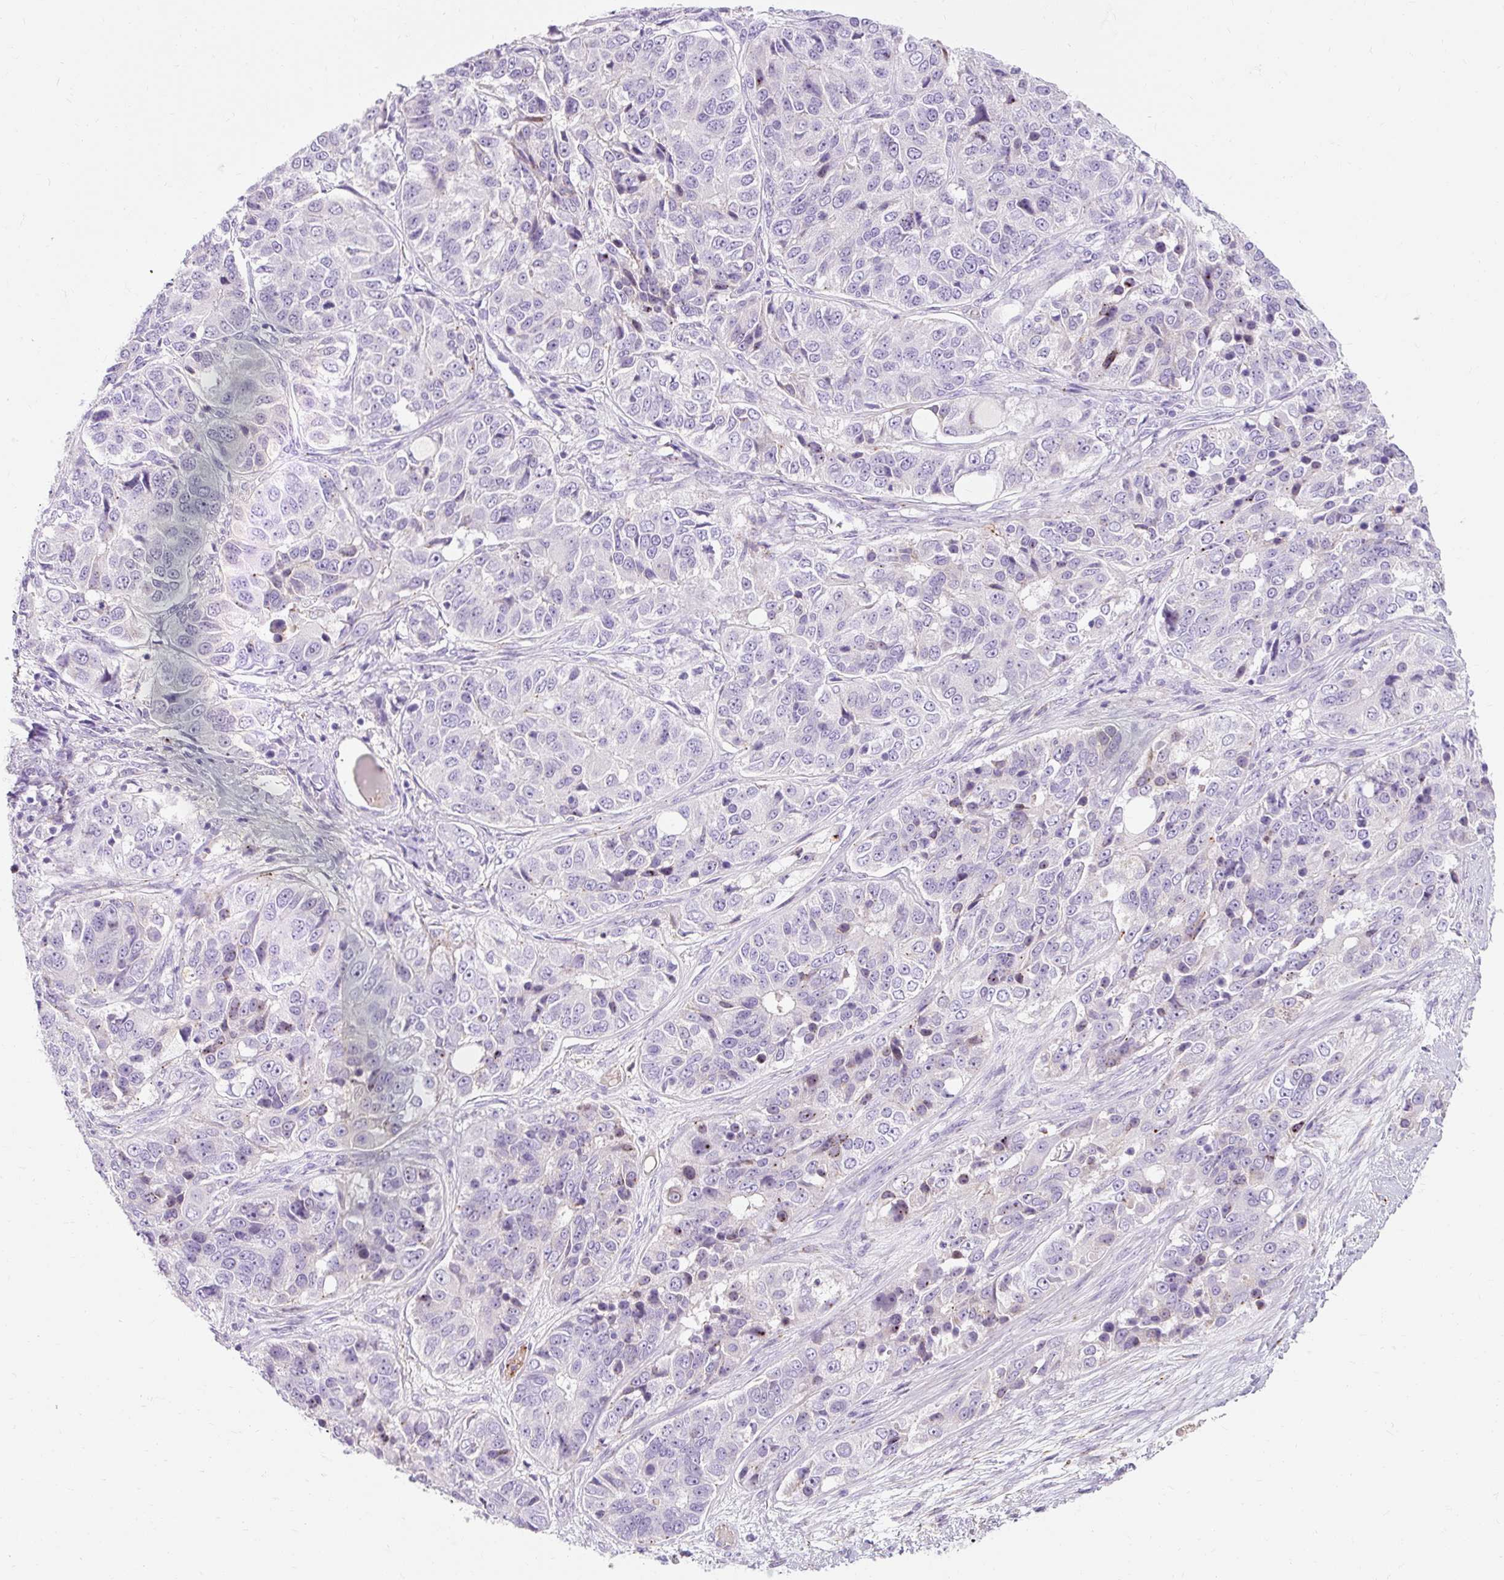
{"staining": {"intensity": "negative", "quantity": "none", "location": "none"}, "tissue": "ovarian cancer", "cell_type": "Tumor cells", "image_type": "cancer", "snomed": [{"axis": "morphology", "description": "Carcinoma, endometroid"}, {"axis": "topography", "description": "Ovary"}], "caption": "Immunohistochemical staining of ovarian cancer (endometroid carcinoma) shows no significant staining in tumor cells.", "gene": "CLDN25", "patient": {"sex": "female", "age": 51}}